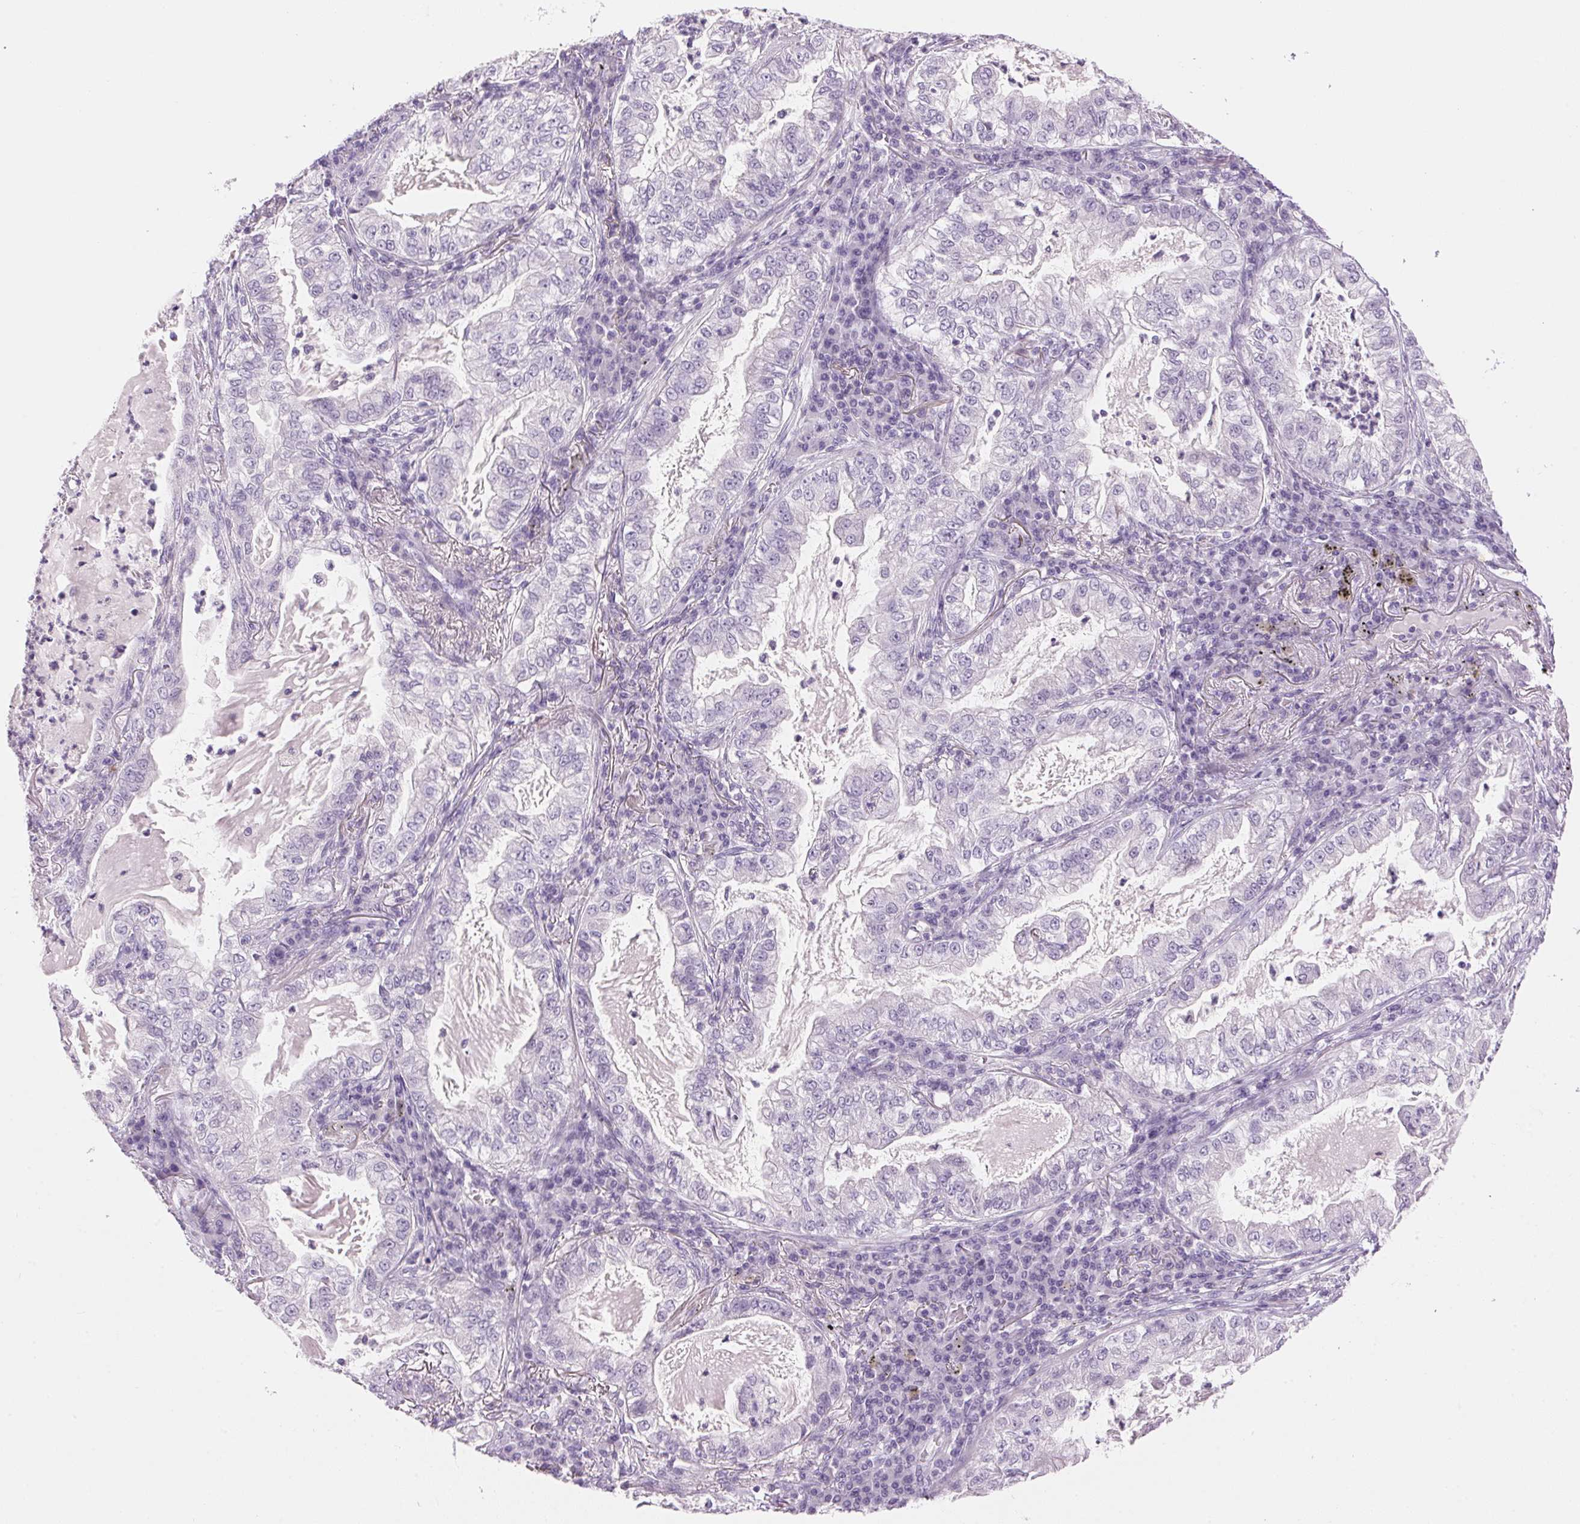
{"staining": {"intensity": "negative", "quantity": "none", "location": "none"}, "tissue": "lung cancer", "cell_type": "Tumor cells", "image_type": "cancer", "snomed": [{"axis": "morphology", "description": "Adenocarcinoma, NOS"}, {"axis": "topography", "description": "Lung"}], "caption": "Immunohistochemistry micrograph of human lung adenocarcinoma stained for a protein (brown), which reveals no staining in tumor cells.", "gene": "HSD17B2", "patient": {"sex": "female", "age": 73}}